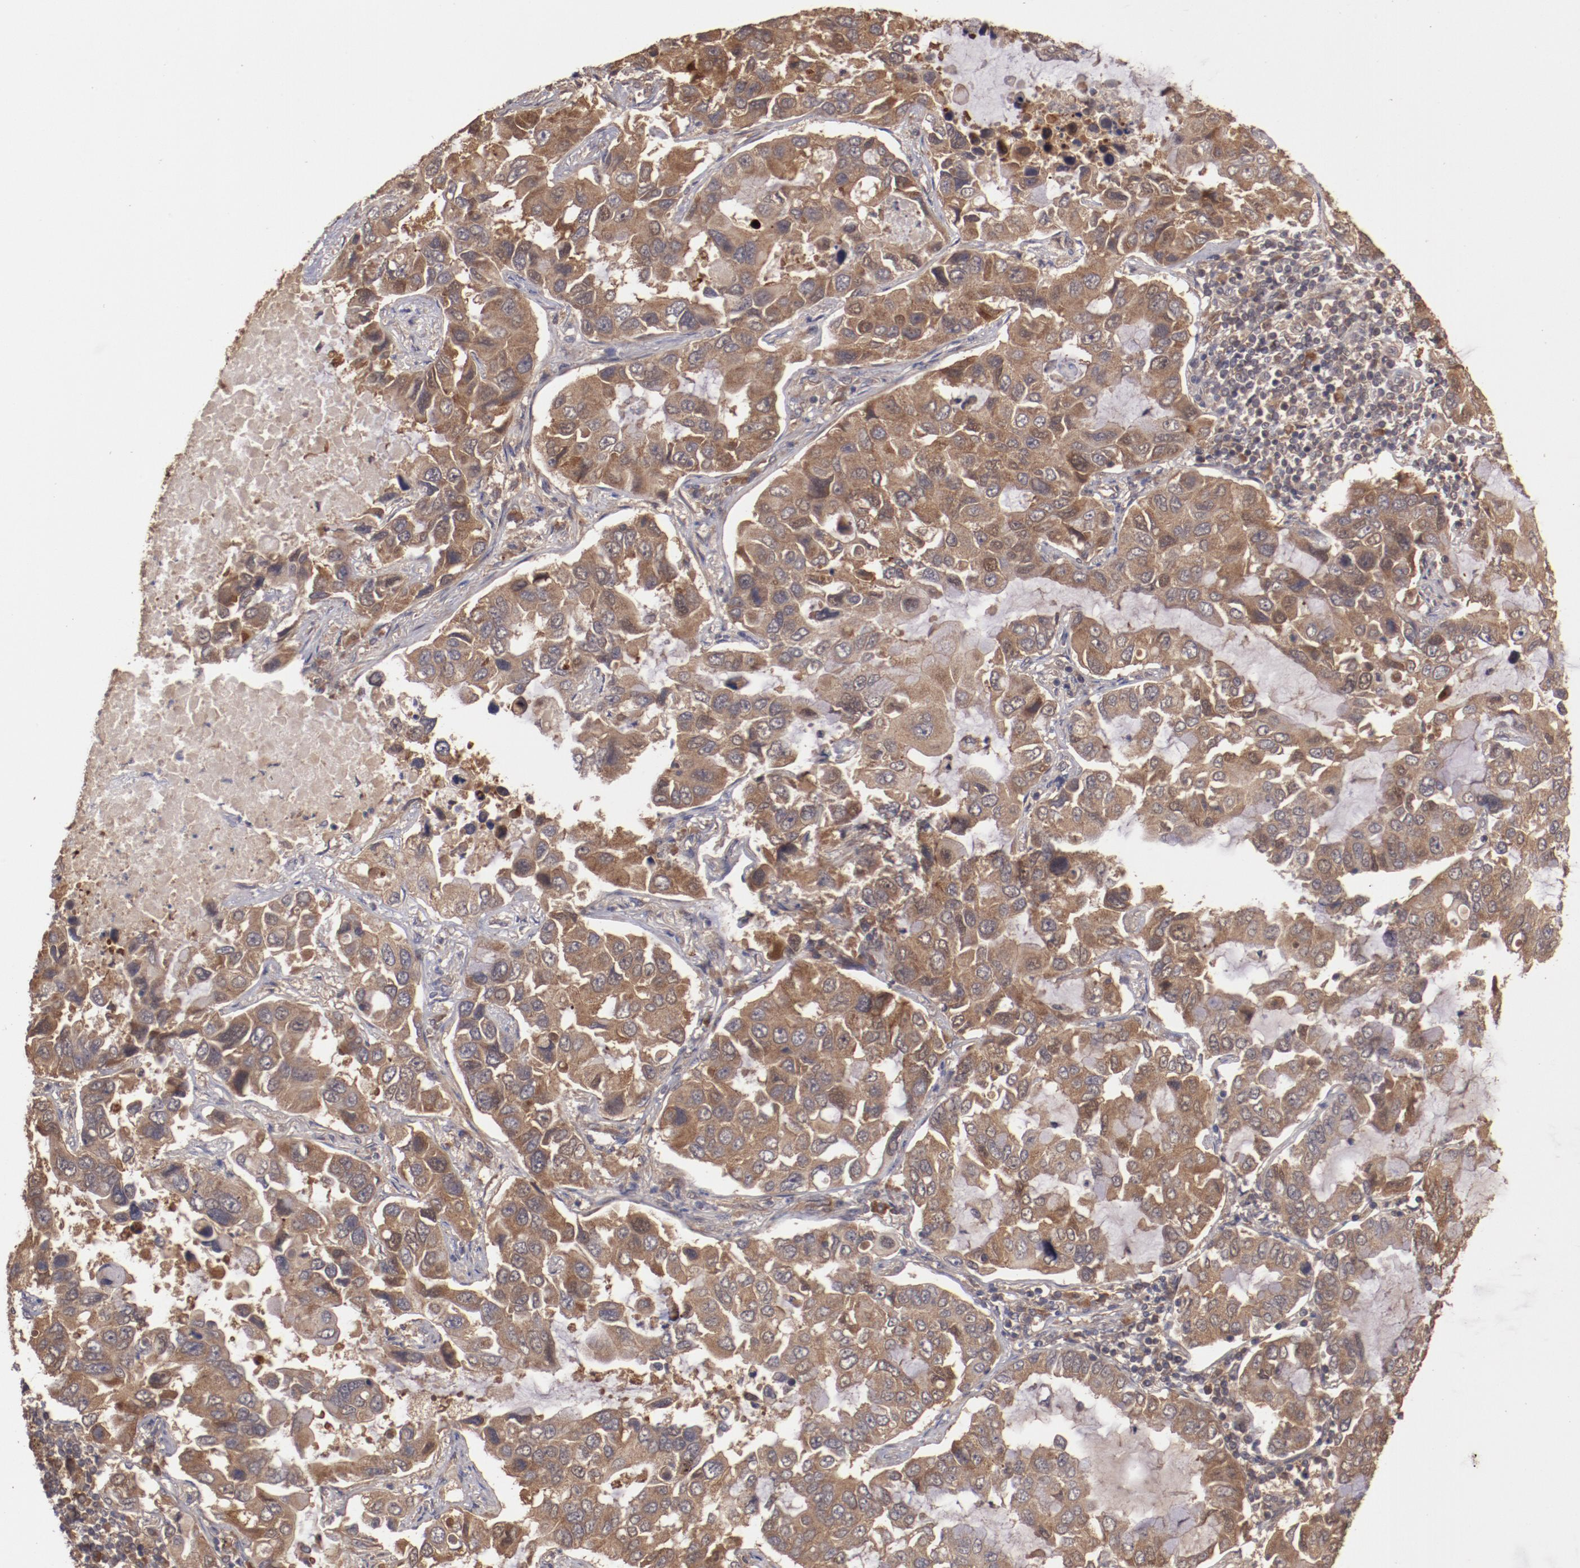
{"staining": {"intensity": "strong", "quantity": ">75%", "location": "cytoplasmic/membranous"}, "tissue": "lung cancer", "cell_type": "Tumor cells", "image_type": "cancer", "snomed": [{"axis": "morphology", "description": "Adenocarcinoma, NOS"}, {"axis": "topography", "description": "Lung"}], "caption": "Brown immunohistochemical staining in human adenocarcinoma (lung) shows strong cytoplasmic/membranous staining in approximately >75% of tumor cells.", "gene": "TXNDC16", "patient": {"sex": "male", "age": 64}}